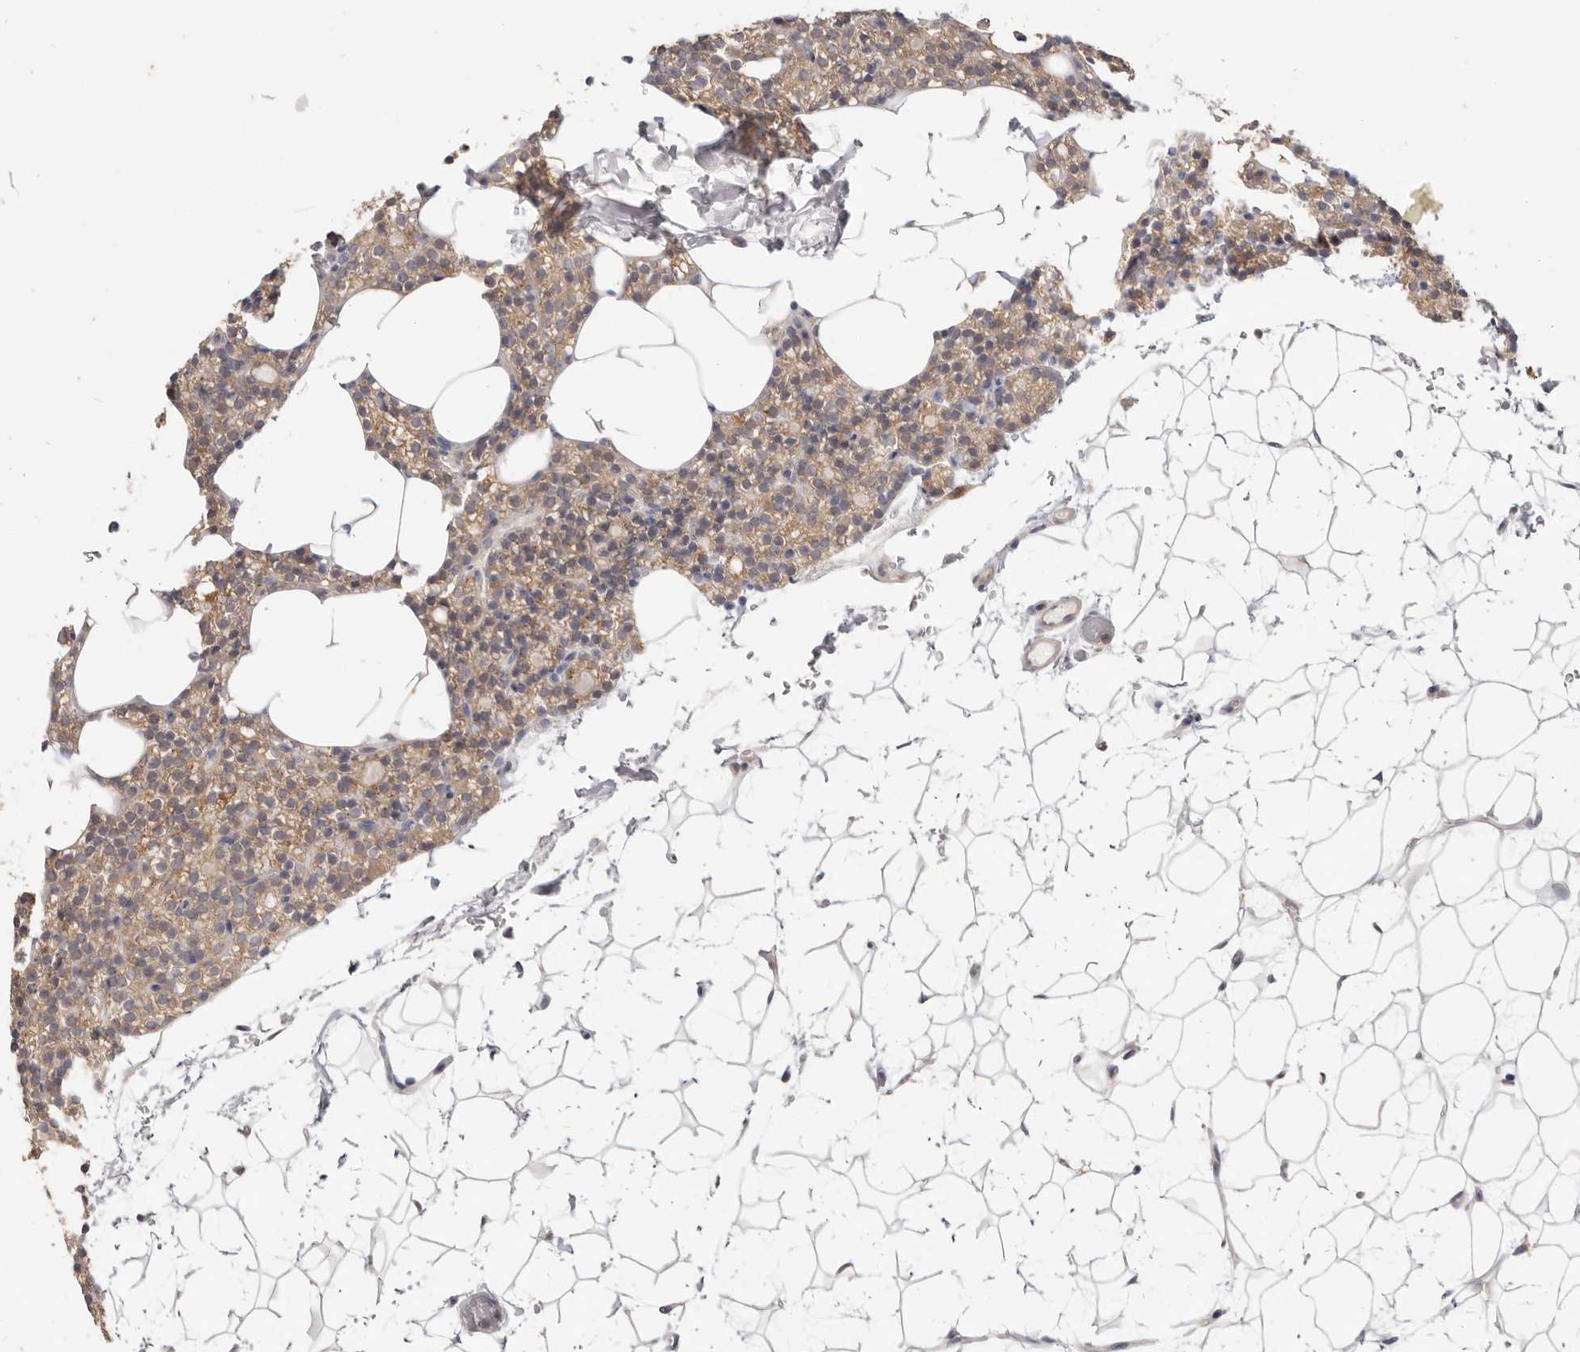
{"staining": {"intensity": "weak", "quantity": "25%-75%", "location": "cytoplasmic/membranous"}, "tissue": "parathyroid gland", "cell_type": "Glandular cells", "image_type": "normal", "snomed": [{"axis": "morphology", "description": "Normal tissue, NOS"}, {"axis": "topography", "description": "Parathyroid gland"}], "caption": "Protein staining shows weak cytoplasmic/membranous staining in approximately 25%-75% of glandular cells in unremarkable parathyroid gland. (DAB (3,3'-diaminobenzidine) IHC, brown staining for protein, blue staining for nuclei).", "gene": "WDR77", "patient": {"sex": "female", "age": 56}}